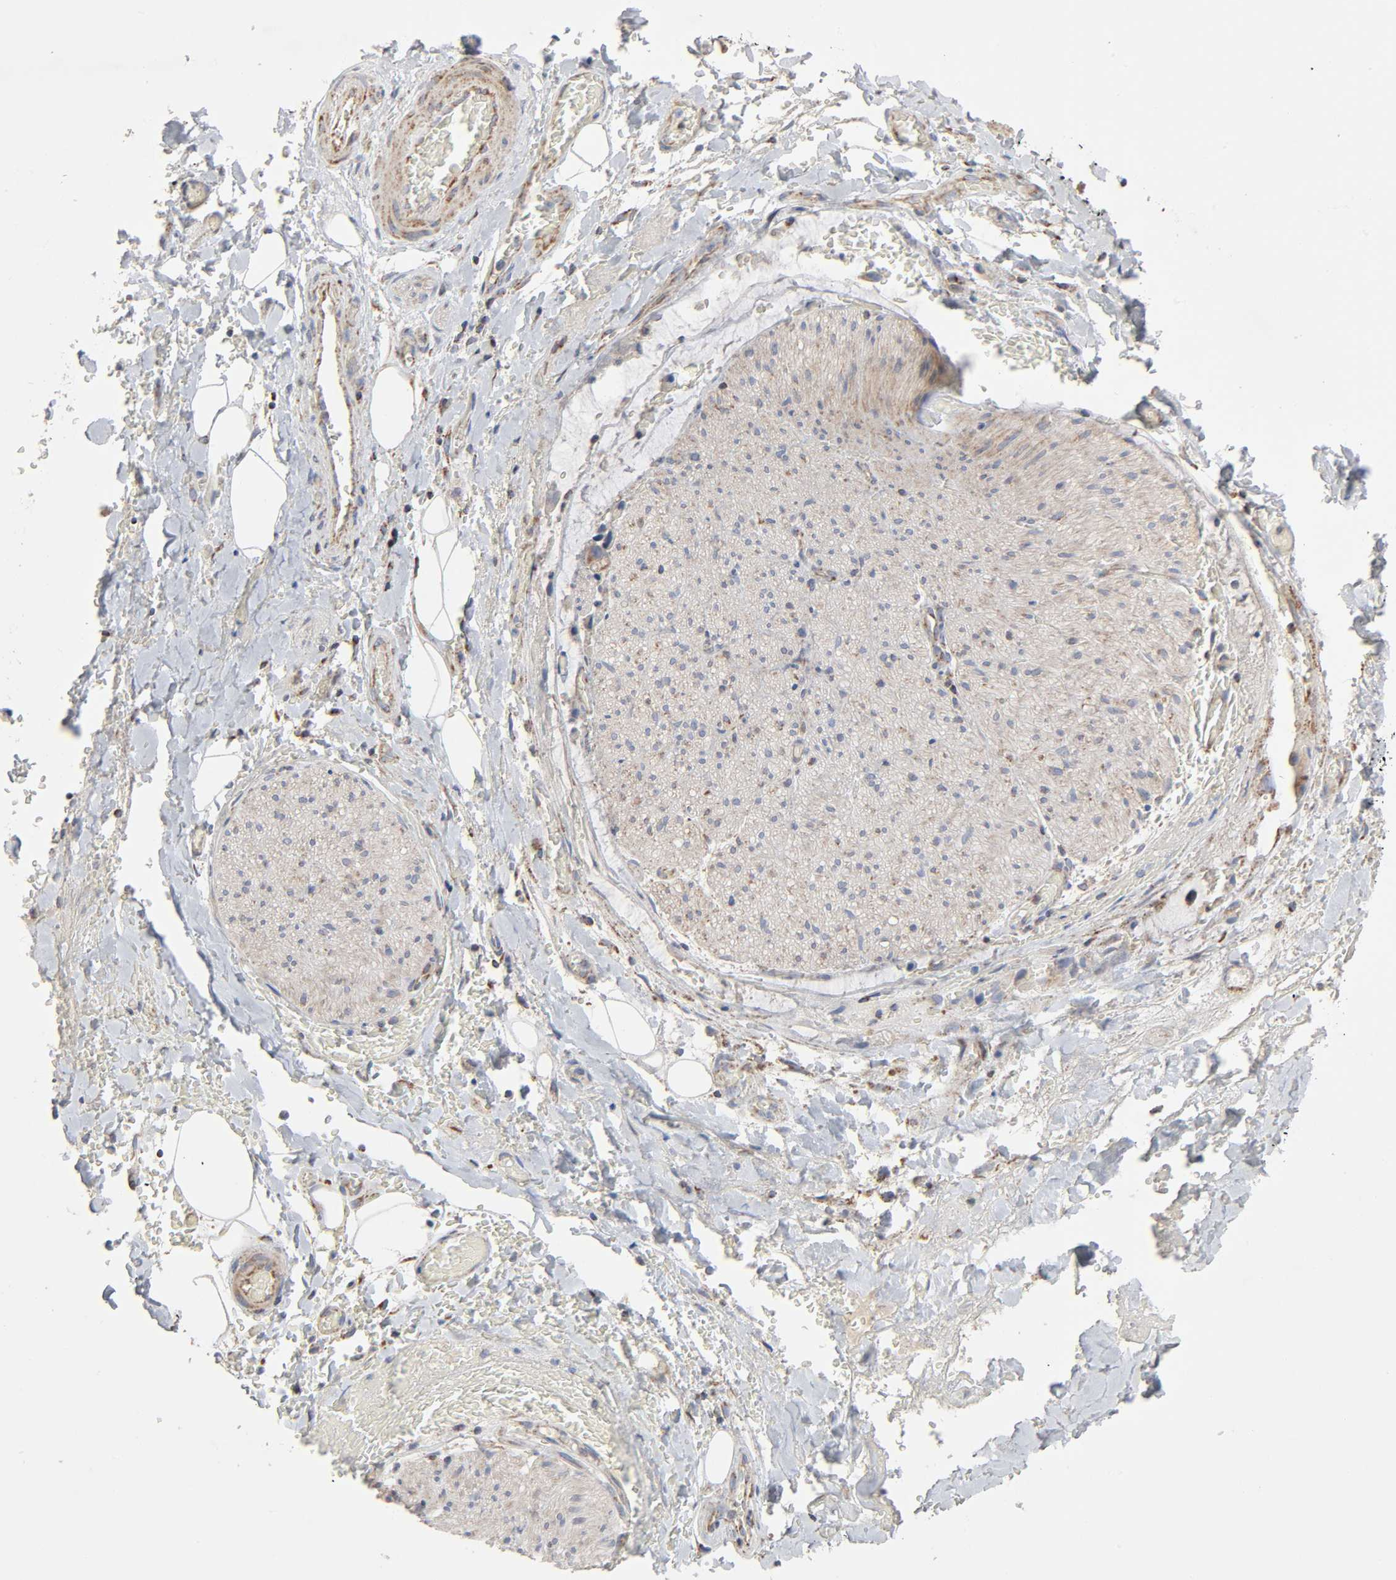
{"staining": {"intensity": "weak", "quantity": ">75%", "location": "cytoplasmic/membranous"}, "tissue": "adipose tissue", "cell_type": "Adipocytes", "image_type": "normal", "snomed": [{"axis": "morphology", "description": "Normal tissue, NOS"}, {"axis": "morphology", "description": "Cholangiocarcinoma"}, {"axis": "topography", "description": "Liver"}, {"axis": "topography", "description": "Peripheral nerve tissue"}], "caption": "This is a photomicrograph of immunohistochemistry (IHC) staining of unremarkable adipose tissue, which shows weak staining in the cytoplasmic/membranous of adipocytes.", "gene": "SYT16", "patient": {"sex": "male", "age": 50}}